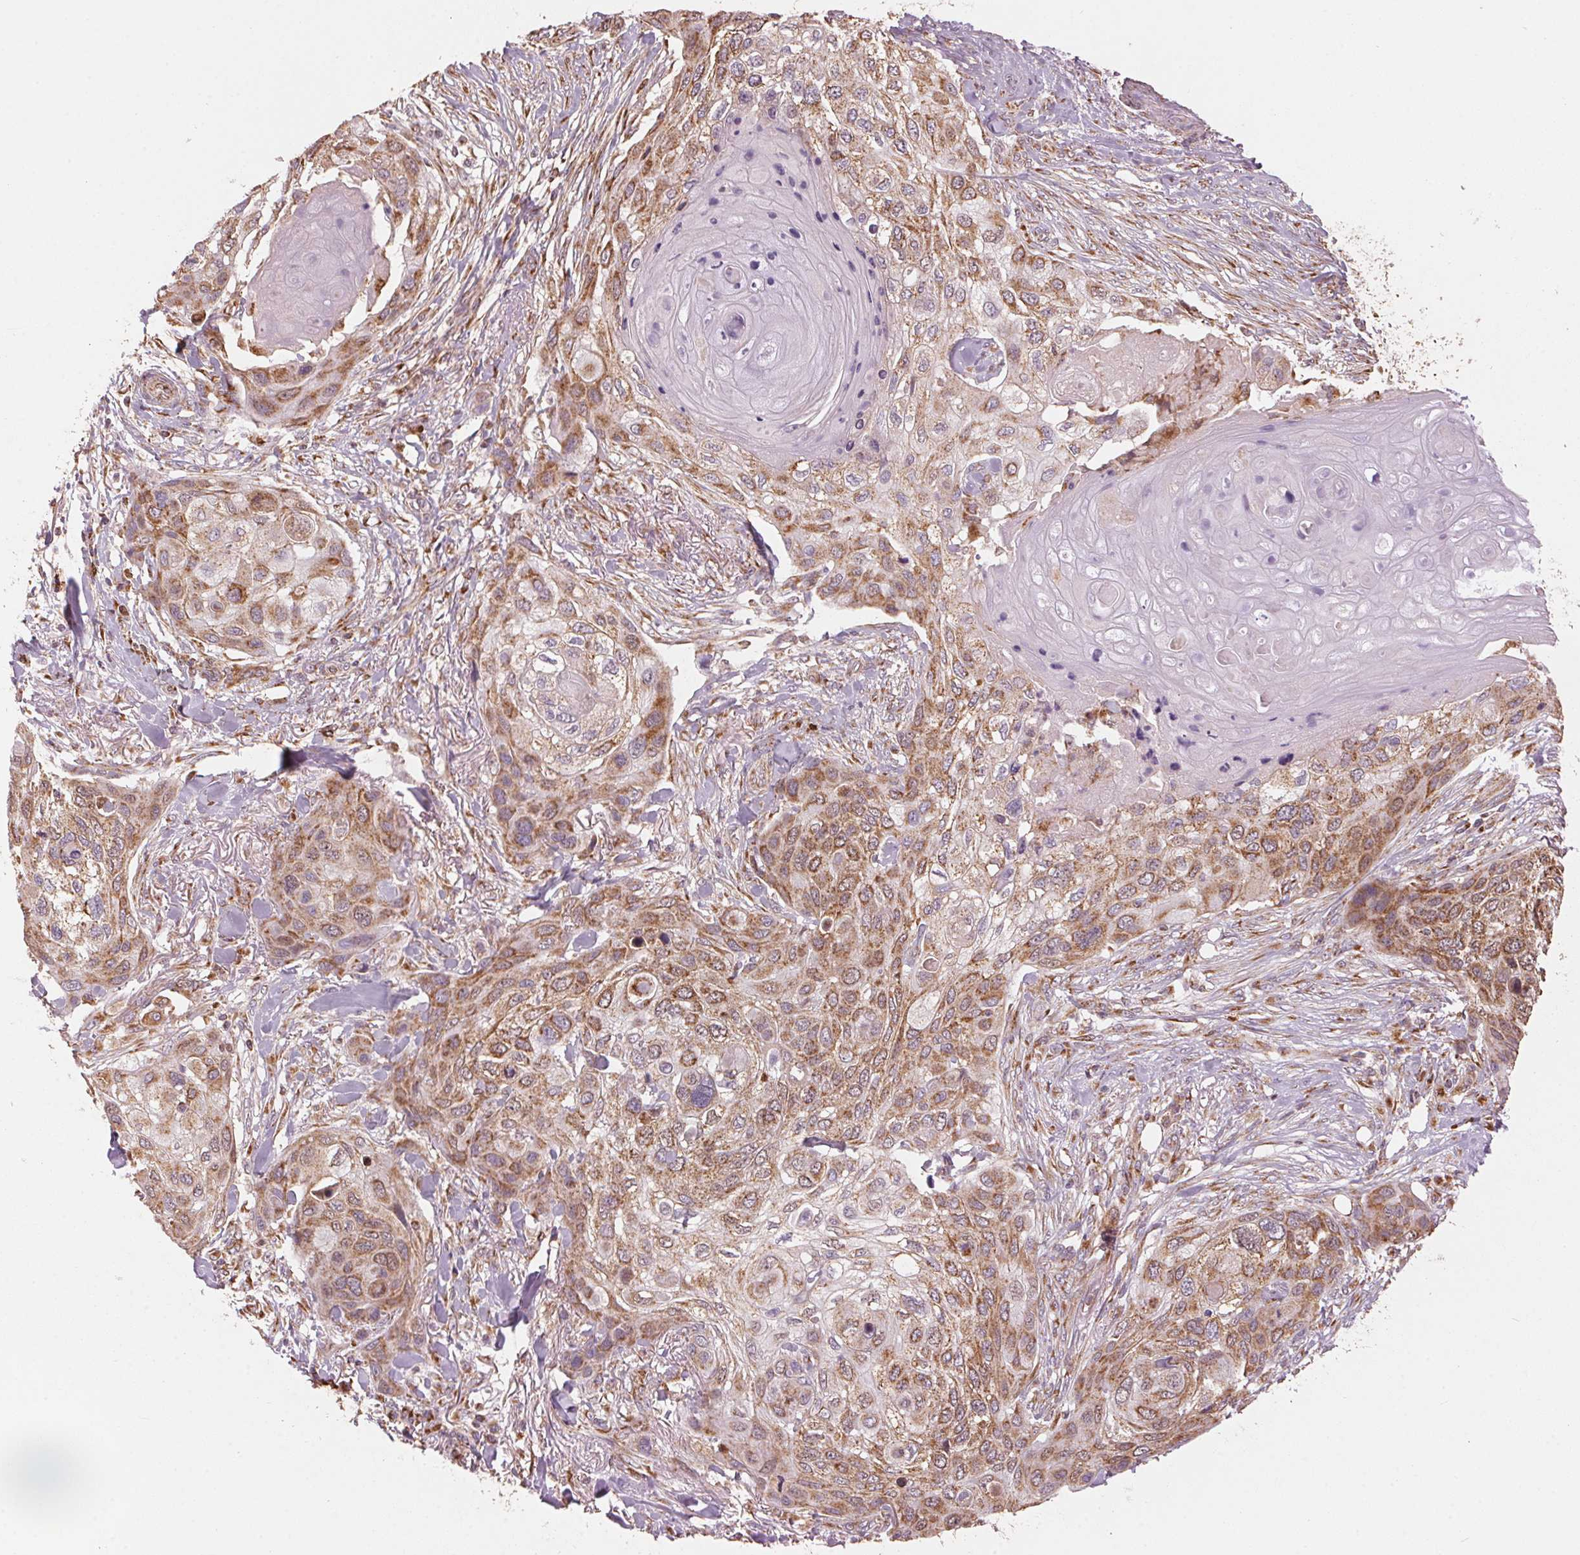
{"staining": {"intensity": "moderate", "quantity": ">75%", "location": "cytoplasmic/membranous"}, "tissue": "skin cancer", "cell_type": "Tumor cells", "image_type": "cancer", "snomed": [{"axis": "morphology", "description": "Squamous cell carcinoma, NOS"}, {"axis": "topography", "description": "Skin"}], "caption": "DAB (3,3'-diaminobenzidine) immunohistochemical staining of squamous cell carcinoma (skin) reveals moderate cytoplasmic/membranous protein expression in approximately >75% of tumor cells.", "gene": "TOMM70", "patient": {"sex": "female", "age": 87}}